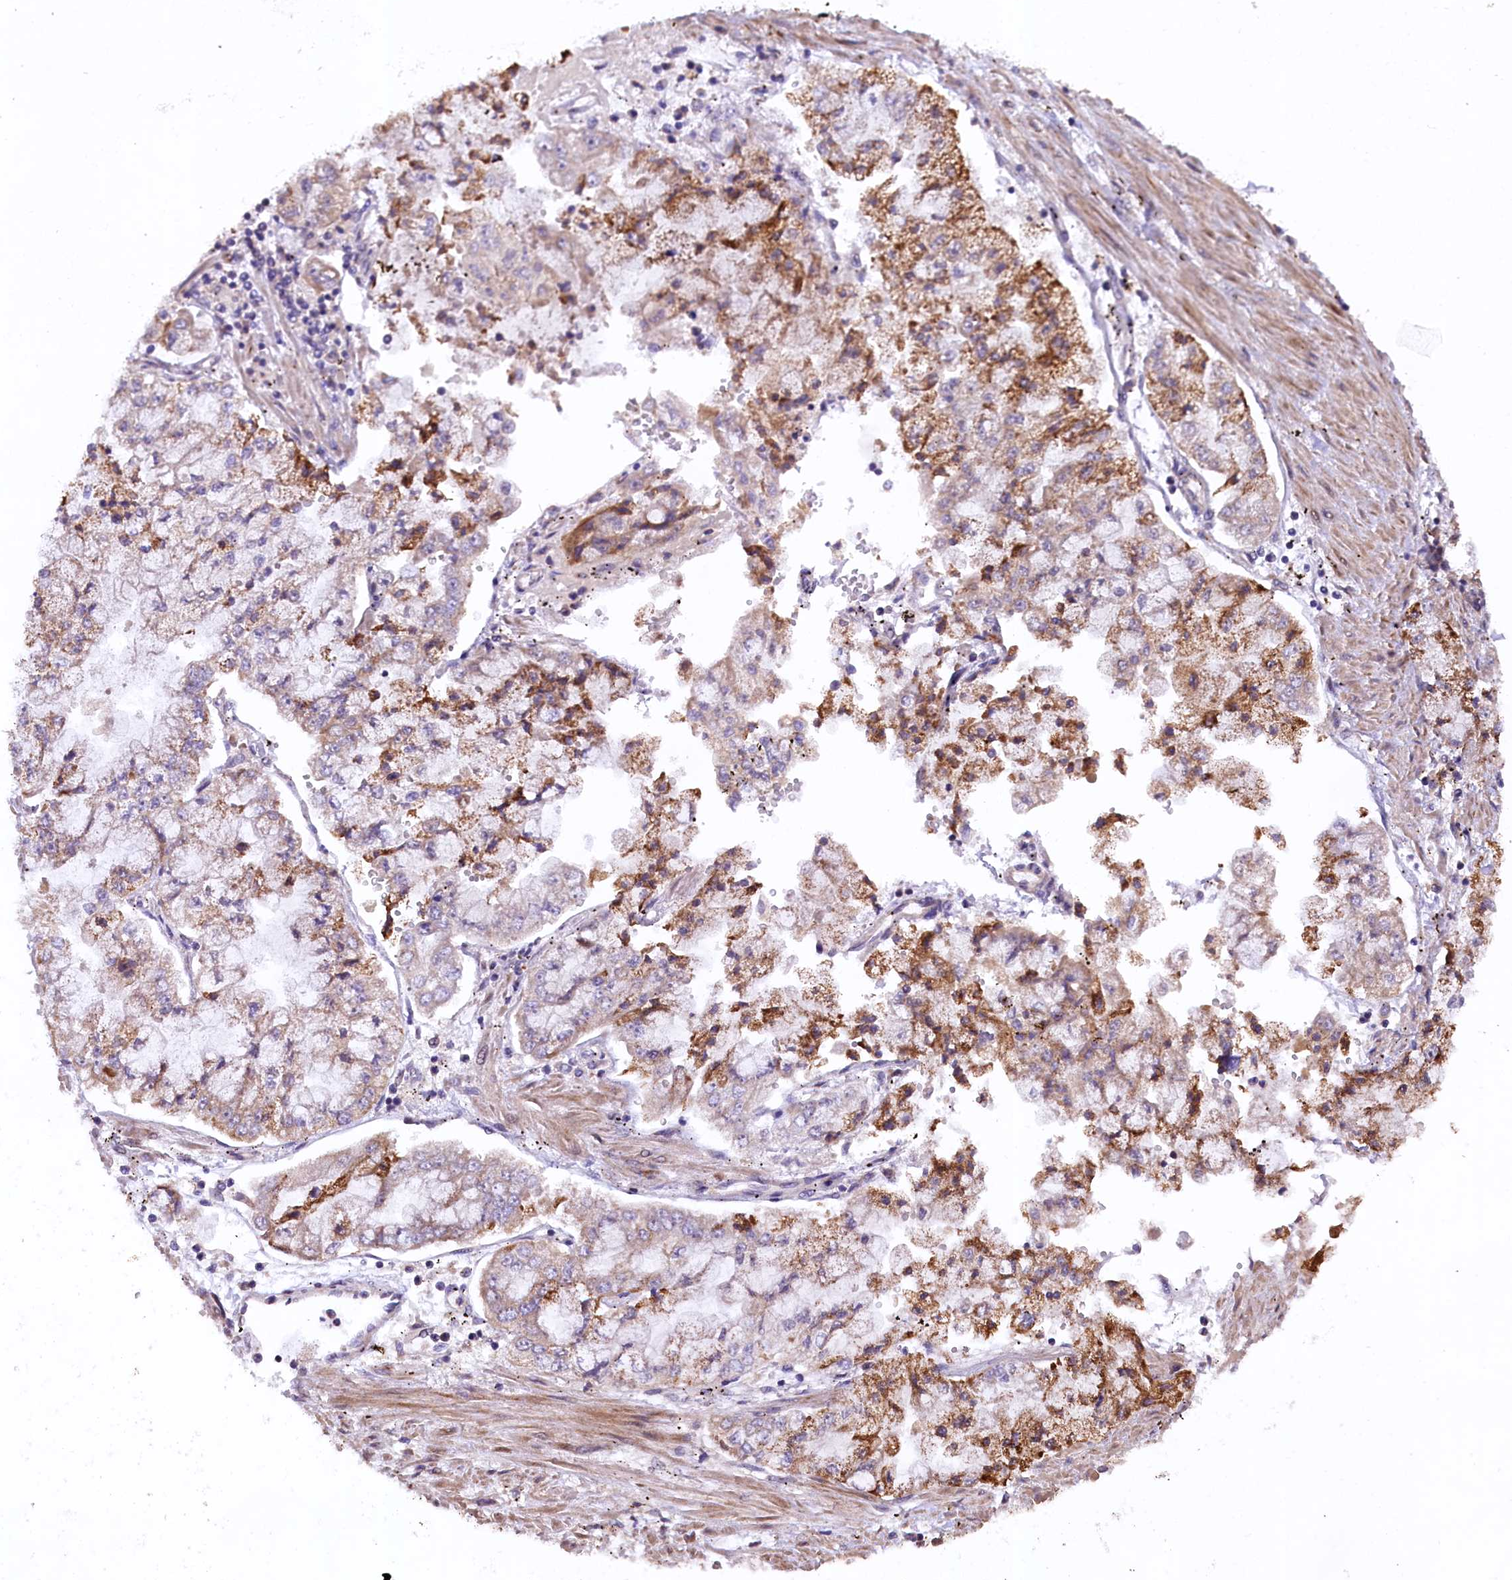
{"staining": {"intensity": "moderate", "quantity": "25%-75%", "location": "cytoplasmic/membranous"}, "tissue": "stomach cancer", "cell_type": "Tumor cells", "image_type": "cancer", "snomed": [{"axis": "morphology", "description": "Adenocarcinoma, NOS"}, {"axis": "topography", "description": "Stomach"}], "caption": "Stomach cancer stained for a protein (brown) demonstrates moderate cytoplasmic/membranous positive staining in about 25%-75% of tumor cells.", "gene": "DOHH", "patient": {"sex": "male", "age": 76}}